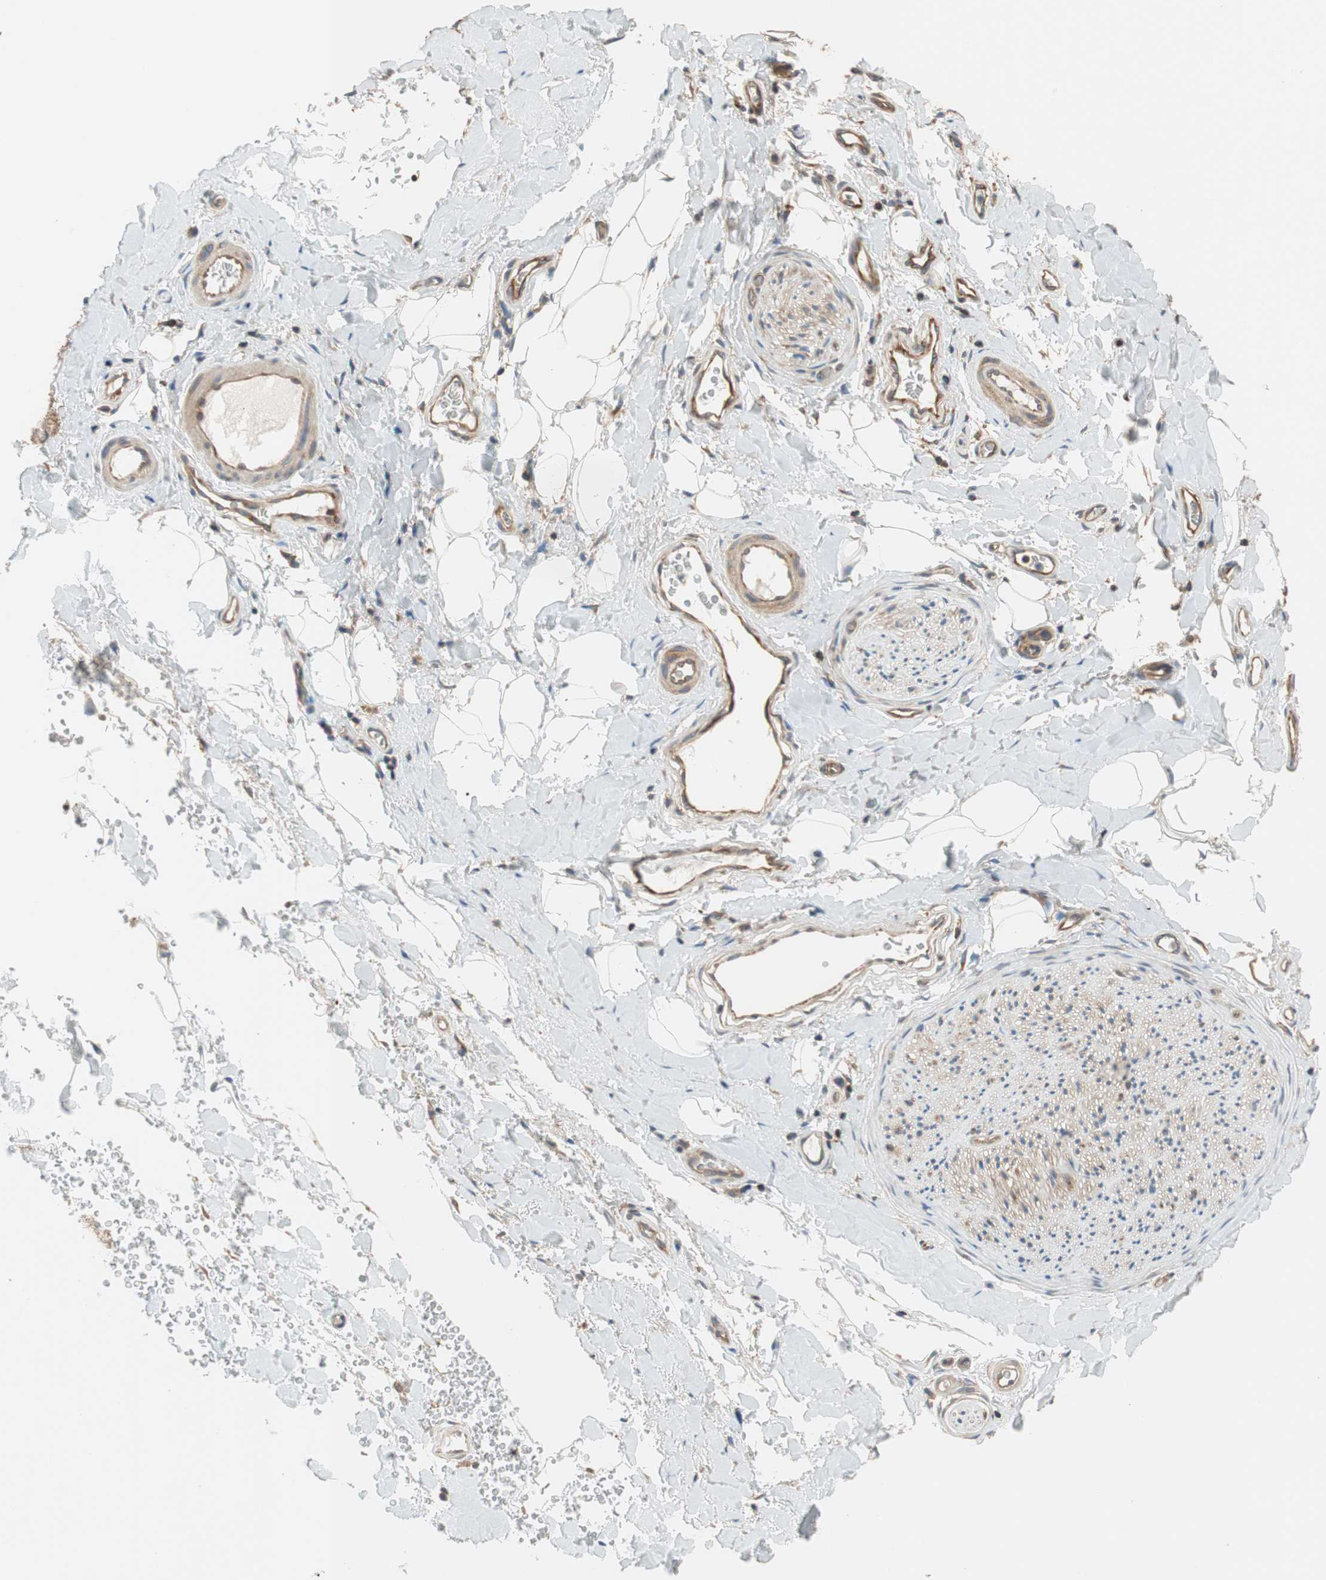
{"staining": {"intensity": "weak", "quantity": ">75%", "location": "cytoplasmic/membranous"}, "tissue": "adipose tissue", "cell_type": "Adipocytes", "image_type": "normal", "snomed": [{"axis": "morphology", "description": "Normal tissue, NOS"}, {"axis": "morphology", "description": "Carcinoma, NOS"}, {"axis": "topography", "description": "Pancreas"}, {"axis": "topography", "description": "Peripheral nerve tissue"}], "caption": "An immunohistochemistry (IHC) photomicrograph of benign tissue is shown. Protein staining in brown shows weak cytoplasmic/membranous positivity in adipose tissue within adipocytes.", "gene": "WASL", "patient": {"sex": "female", "age": 29}}